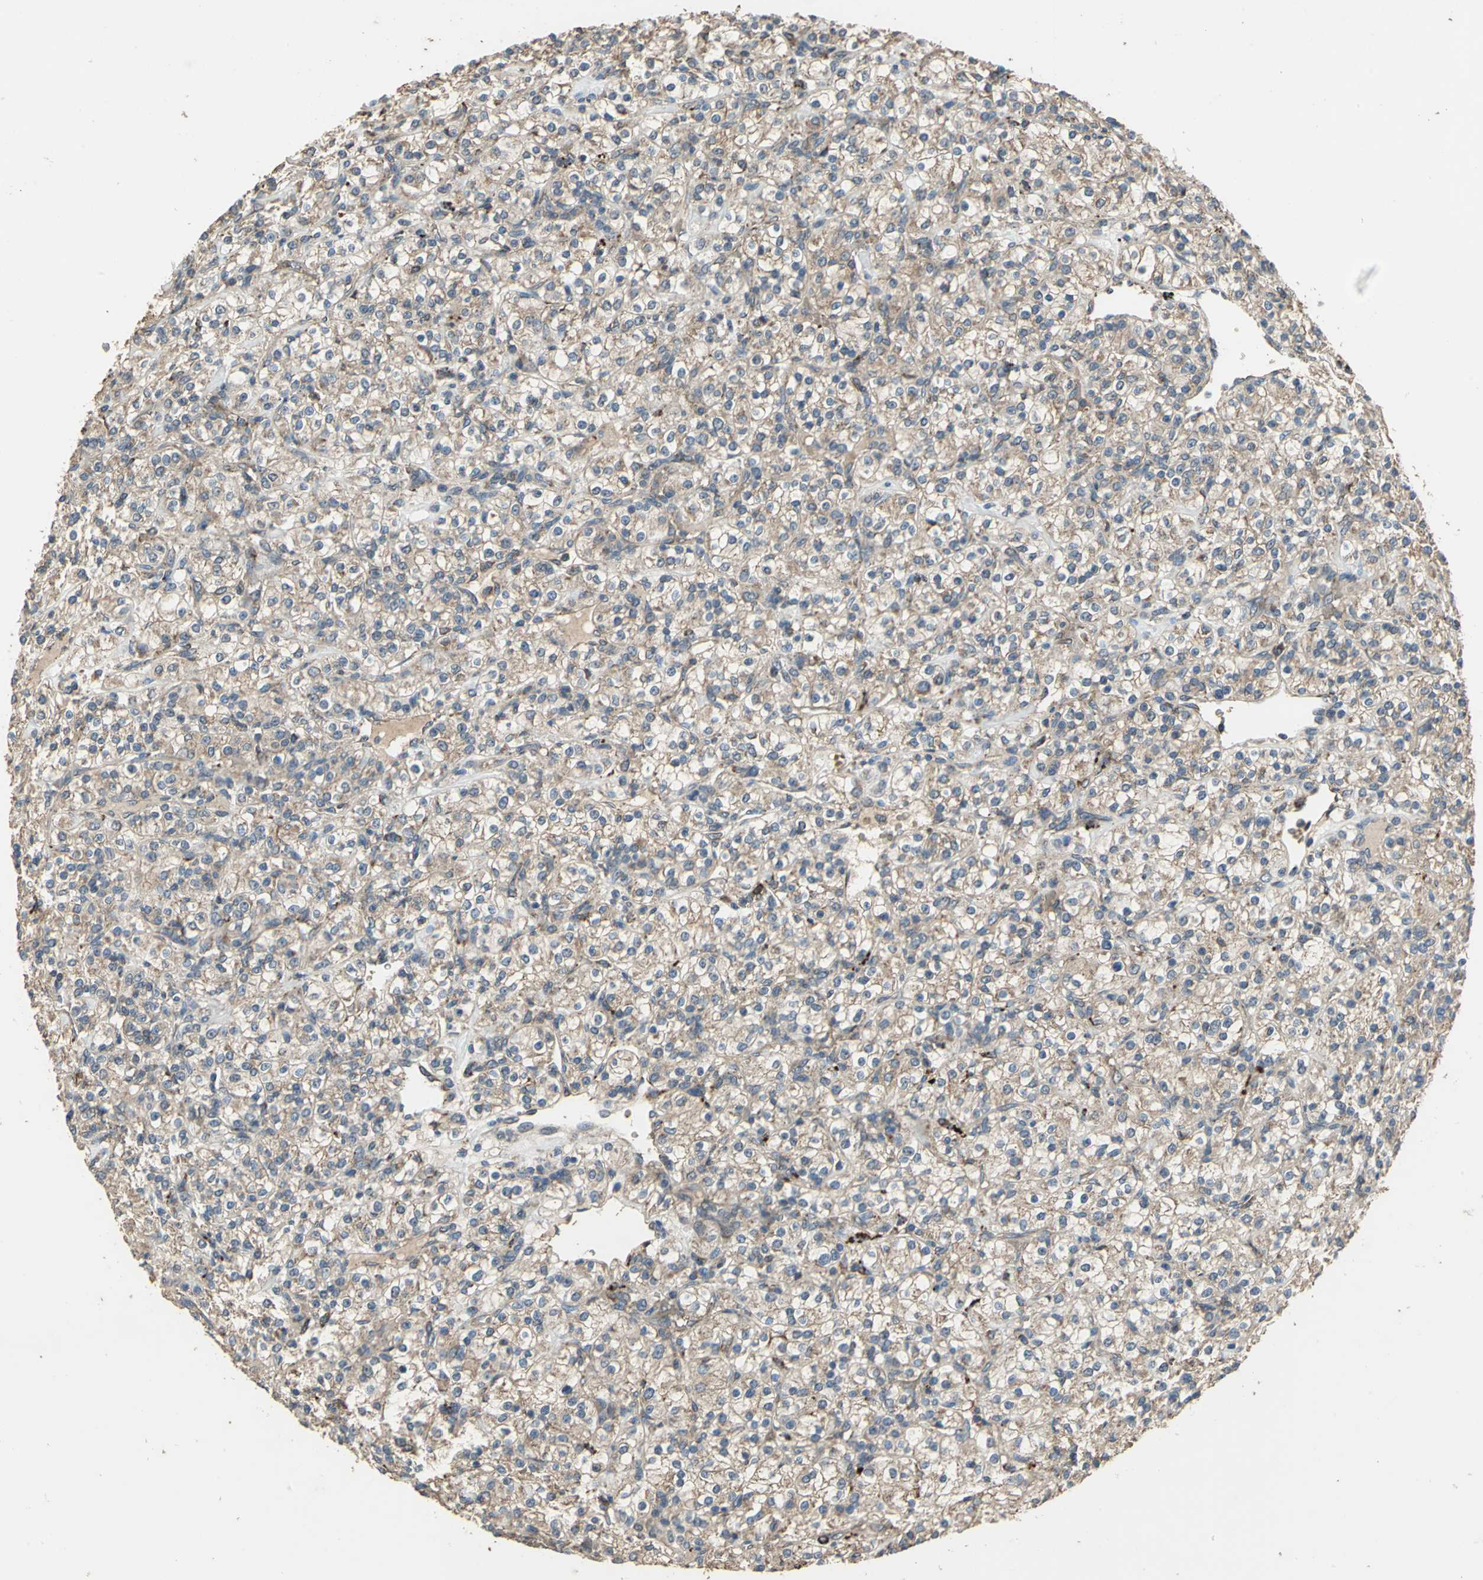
{"staining": {"intensity": "moderate", "quantity": ">75%", "location": "cytoplasmic/membranous"}, "tissue": "renal cancer", "cell_type": "Tumor cells", "image_type": "cancer", "snomed": [{"axis": "morphology", "description": "Adenocarcinoma, NOS"}, {"axis": "topography", "description": "Kidney"}], "caption": "This photomicrograph exhibits immunohistochemistry (IHC) staining of renal adenocarcinoma, with medium moderate cytoplasmic/membranous positivity in about >75% of tumor cells.", "gene": "POLRMT", "patient": {"sex": "male", "age": 77}}